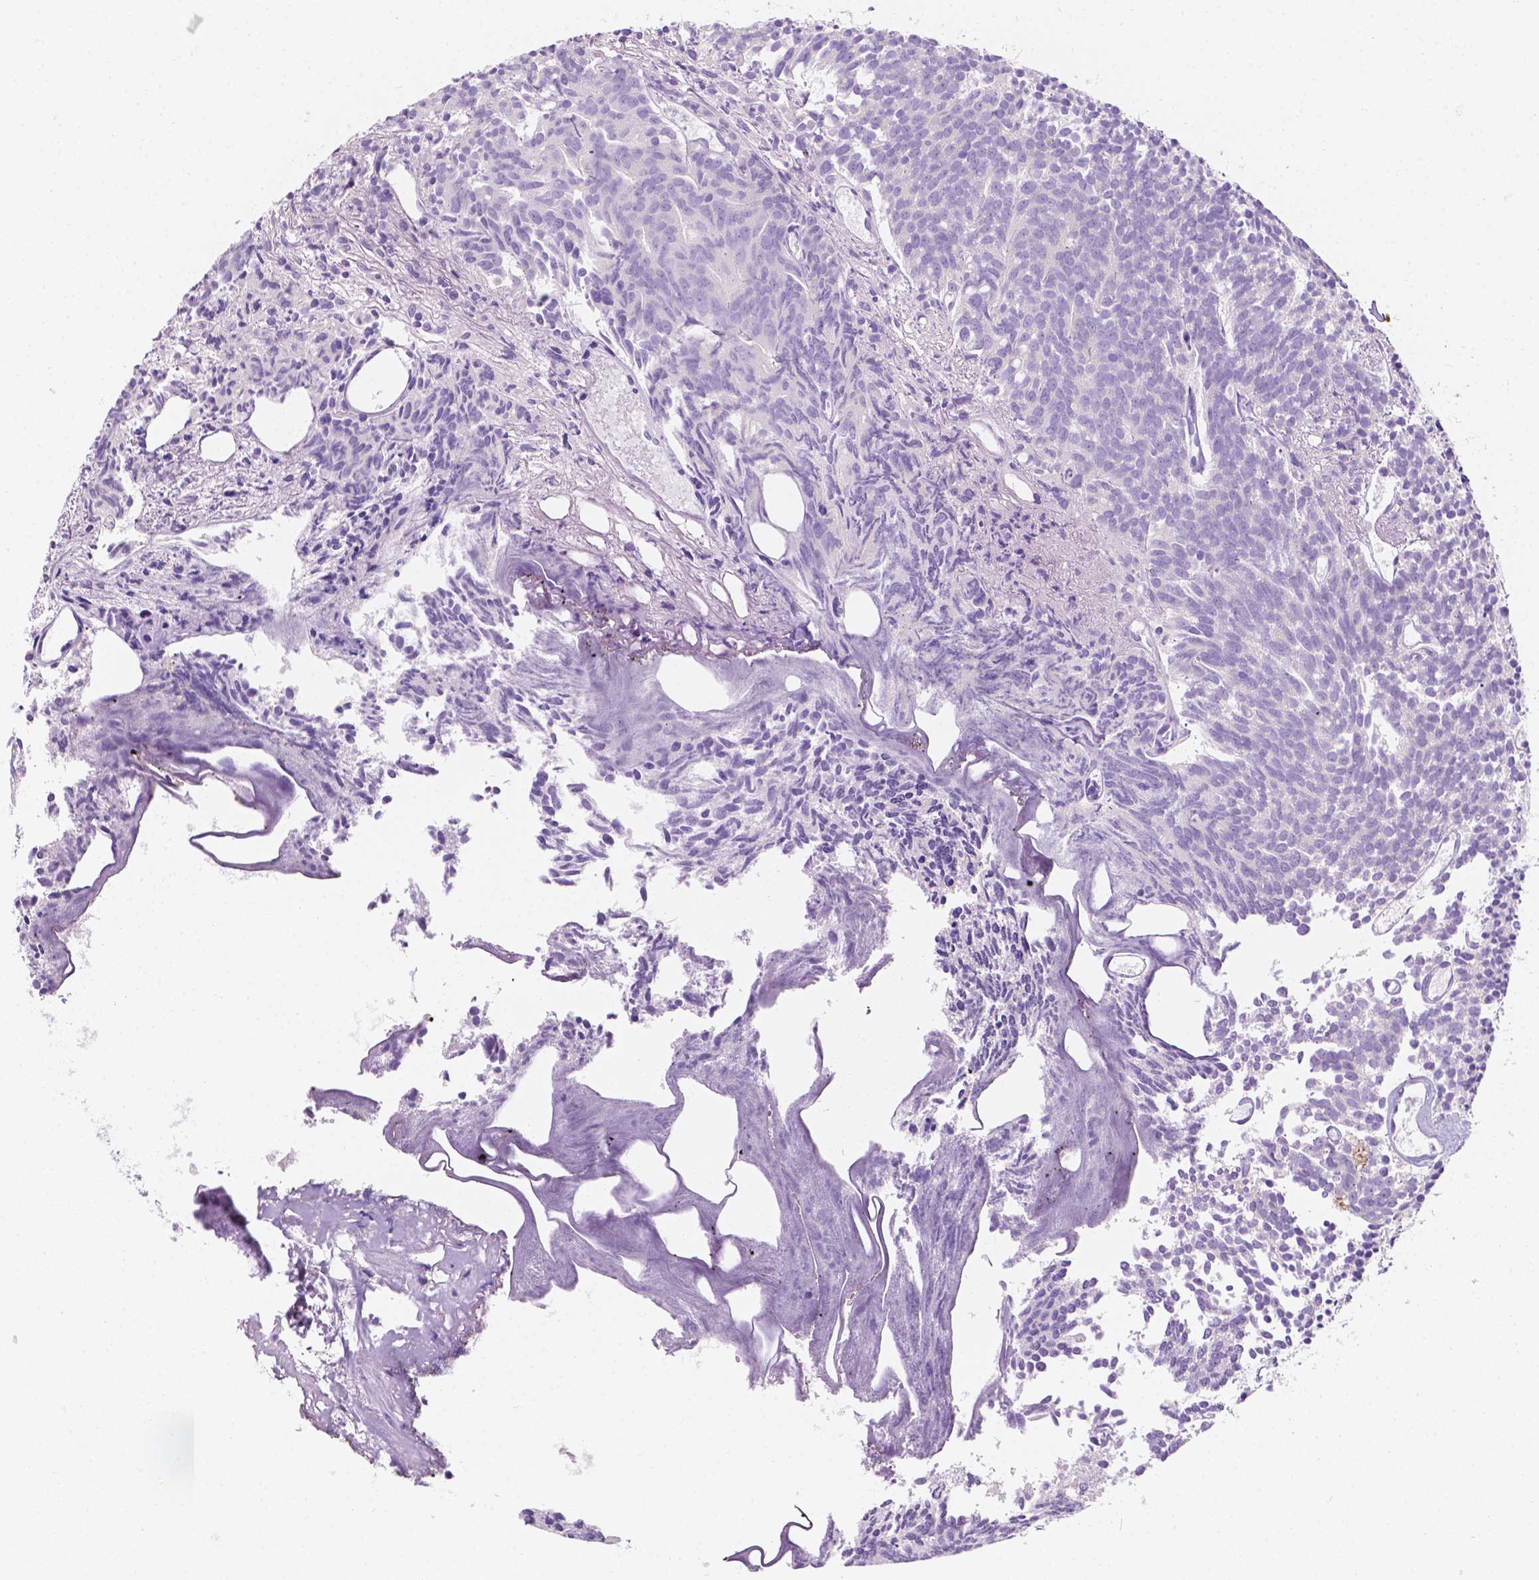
{"staining": {"intensity": "negative", "quantity": "none", "location": "none"}, "tissue": "prostate cancer", "cell_type": "Tumor cells", "image_type": "cancer", "snomed": [{"axis": "morphology", "description": "Adenocarcinoma, High grade"}, {"axis": "topography", "description": "Prostate"}], "caption": "Immunohistochemistry of prostate adenocarcinoma (high-grade) reveals no positivity in tumor cells. (Immunohistochemistry (ihc), brightfield microscopy, high magnification).", "gene": "SIRT2", "patient": {"sex": "male", "age": 58}}